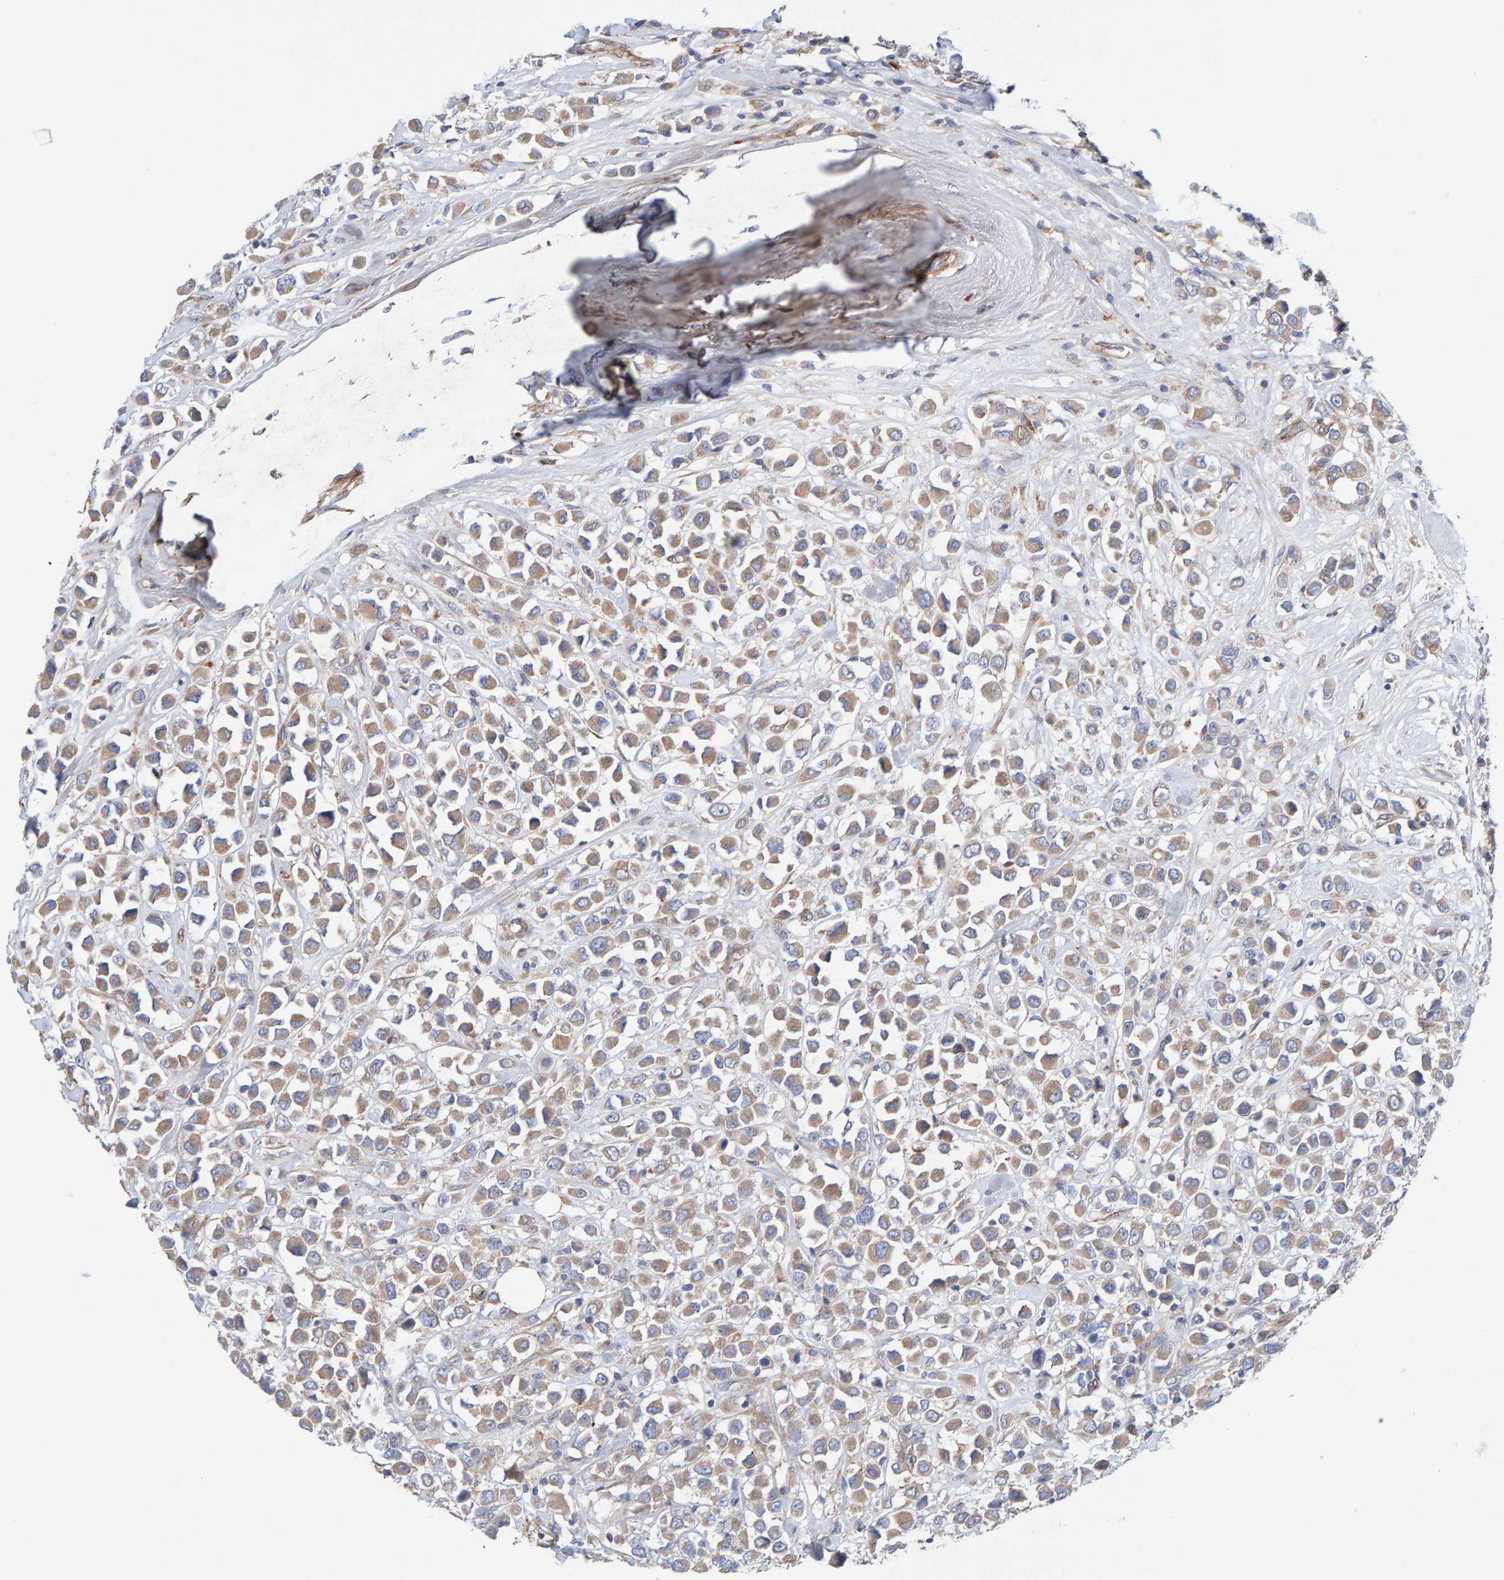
{"staining": {"intensity": "moderate", "quantity": ">75%", "location": "cytoplasmic/membranous"}, "tissue": "breast cancer", "cell_type": "Tumor cells", "image_type": "cancer", "snomed": [{"axis": "morphology", "description": "Duct carcinoma"}, {"axis": "topography", "description": "Breast"}], "caption": "Protein expression analysis of human breast cancer reveals moderate cytoplasmic/membranous staining in approximately >75% of tumor cells.", "gene": "CDK5RAP3", "patient": {"sex": "female", "age": 61}}